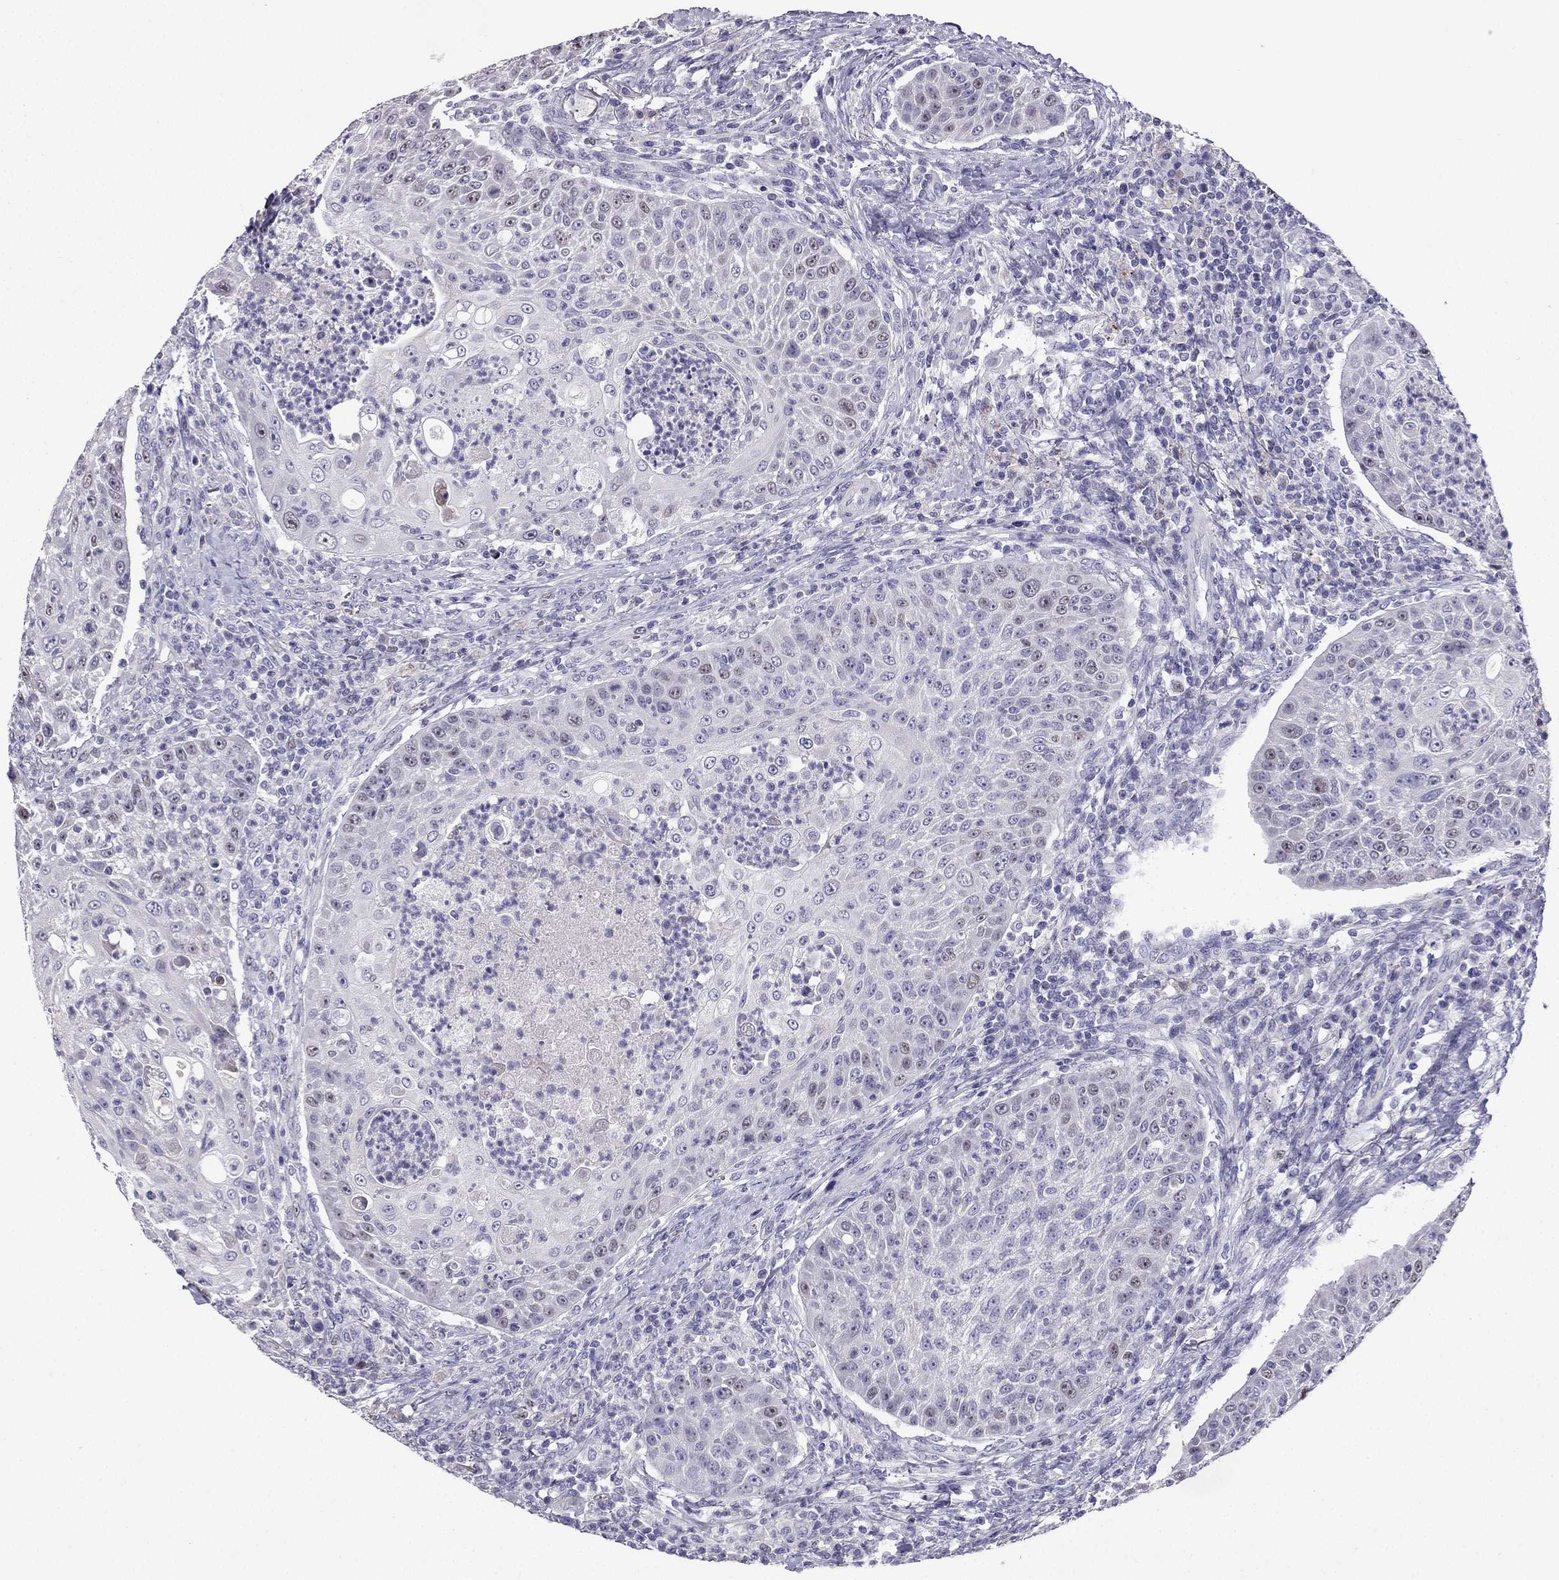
{"staining": {"intensity": "weak", "quantity": "<25%", "location": "nuclear"}, "tissue": "head and neck cancer", "cell_type": "Tumor cells", "image_type": "cancer", "snomed": [{"axis": "morphology", "description": "Squamous cell carcinoma, NOS"}, {"axis": "topography", "description": "Head-Neck"}], "caption": "A high-resolution histopathology image shows immunohistochemistry (IHC) staining of head and neck cancer (squamous cell carcinoma), which reveals no significant expression in tumor cells.", "gene": "UHRF1", "patient": {"sex": "male", "age": 69}}